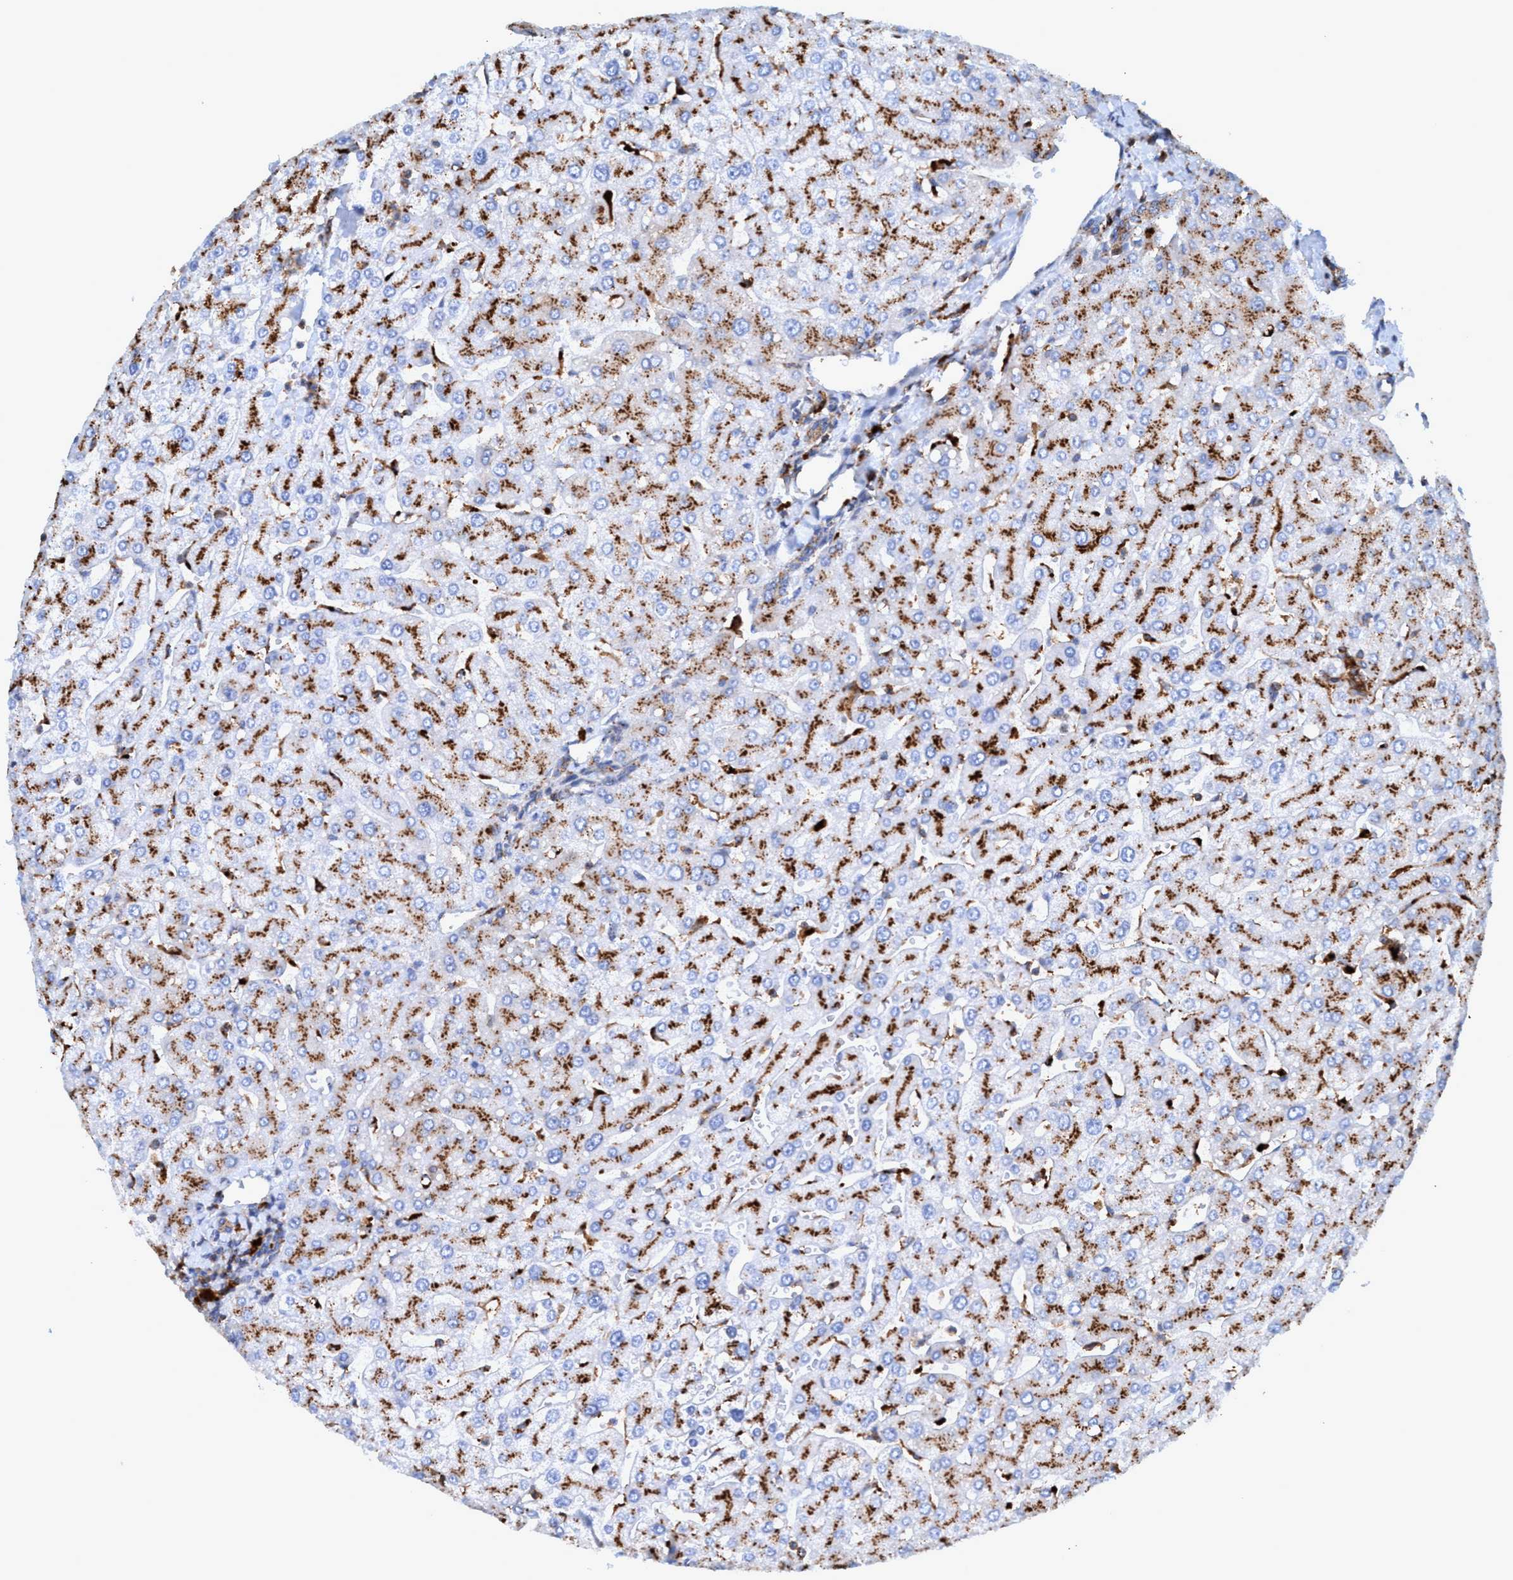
{"staining": {"intensity": "moderate", "quantity": ">75%", "location": "cytoplasmic/membranous"}, "tissue": "liver", "cell_type": "Cholangiocytes", "image_type": "normal", "snomed": [{"axis": "morphology", "description": "Normal tissue, NOS"}, {"axis": "topography", "description": "Liver"}], "caption": "IHC of normal human liver shows medium levels of moderate cytoplasmic/membranous staining in approximately >75% of cholangiocytes.", "gene": "TRIM65", "patient": {"sex": "male", "age": 55}}